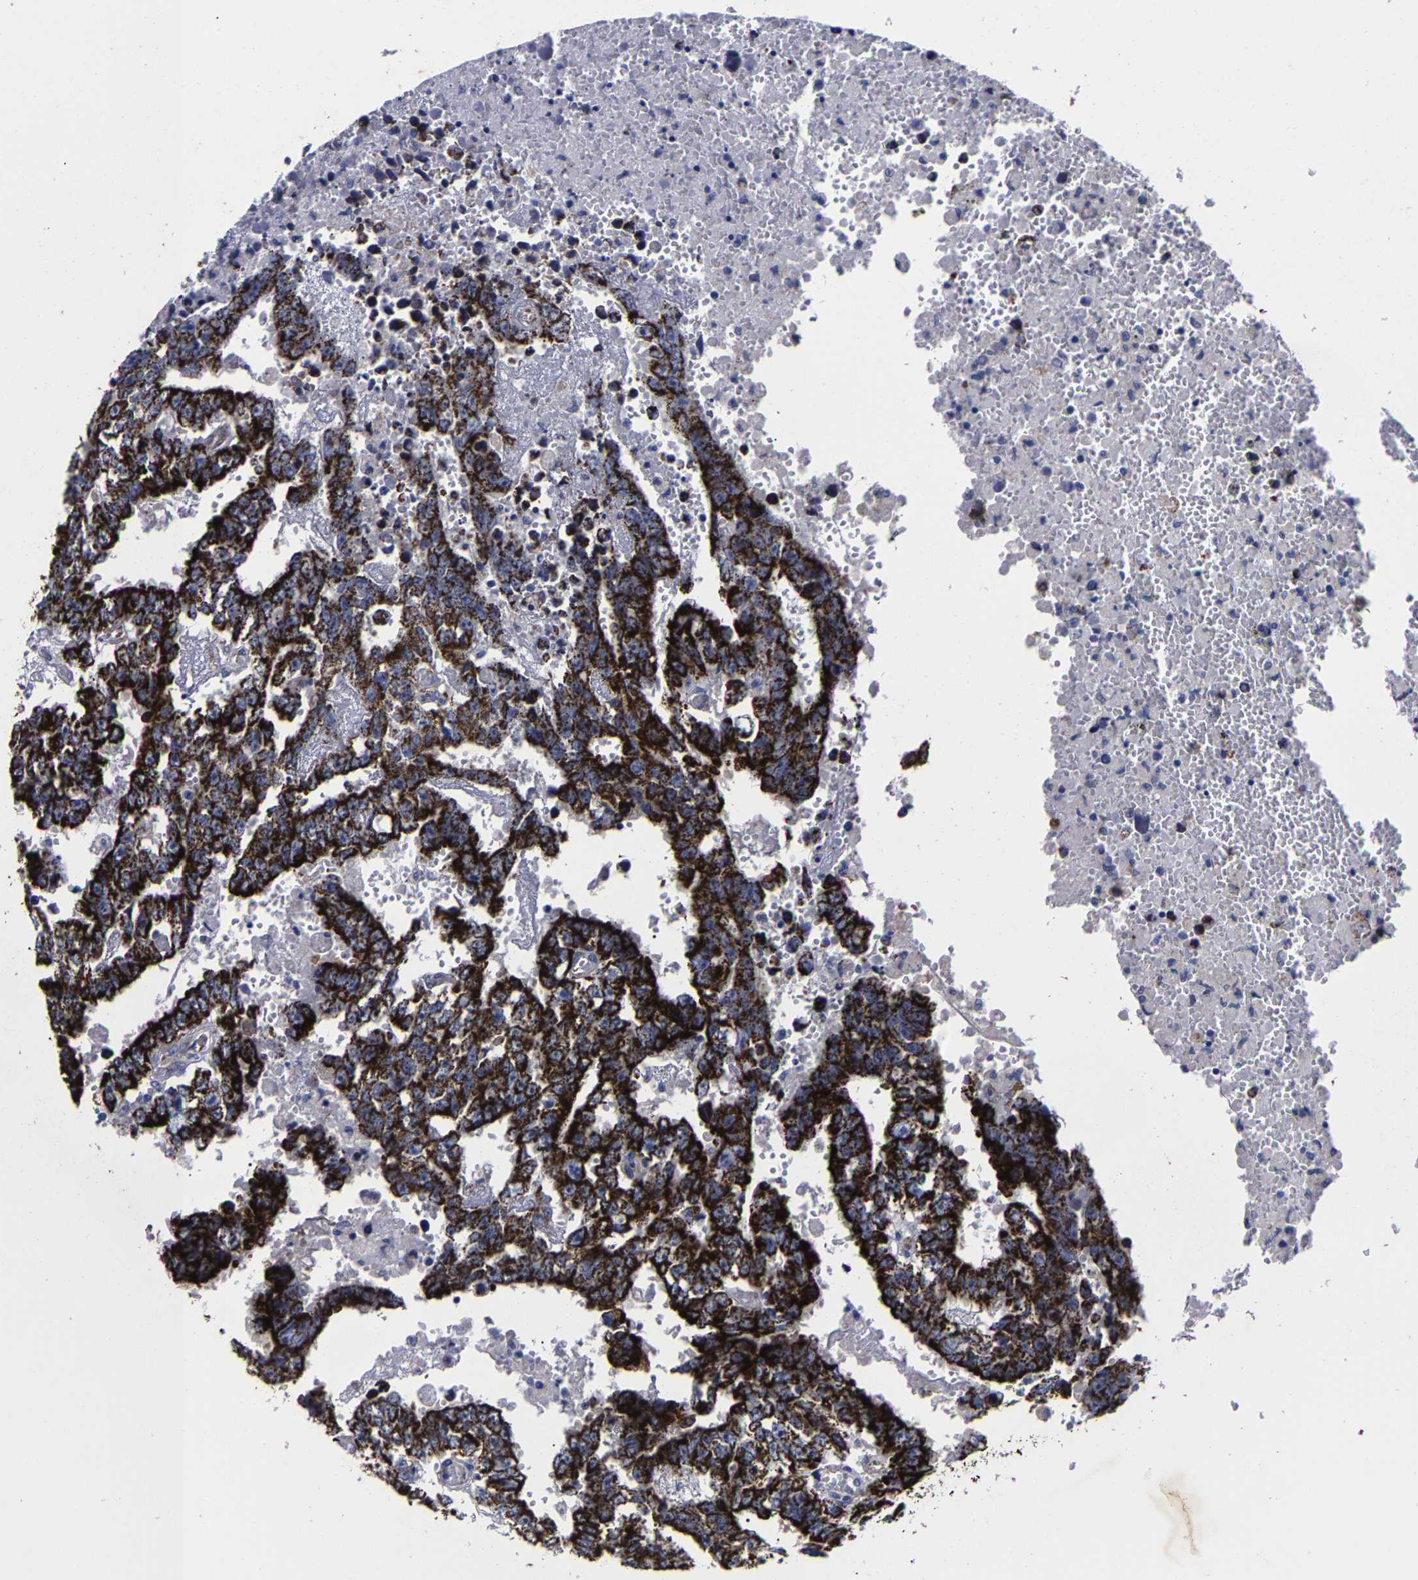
{"staining": {"intensity": "strong", "quantity": ">75%", "location": "cytoplasmic/membranous"}, "tissue": "testis cancer", "cell_type": "Tumor cells", "image_type": "cancer", "snomed": [{"axis": "morphology", "description": "Carcinoma, Embryonal, NOS"}, {"axis": "topography", "description": "Testis"}], "caption": "Tumor cells show high levels of strong cytoplasmic/membranous positivity in about >75% of cells in human testis cancer. (Brightfield microscopy of DAB IHC at high magnification).", "gene": "AASS", "patient": {"sex": "male", "age": 25}}